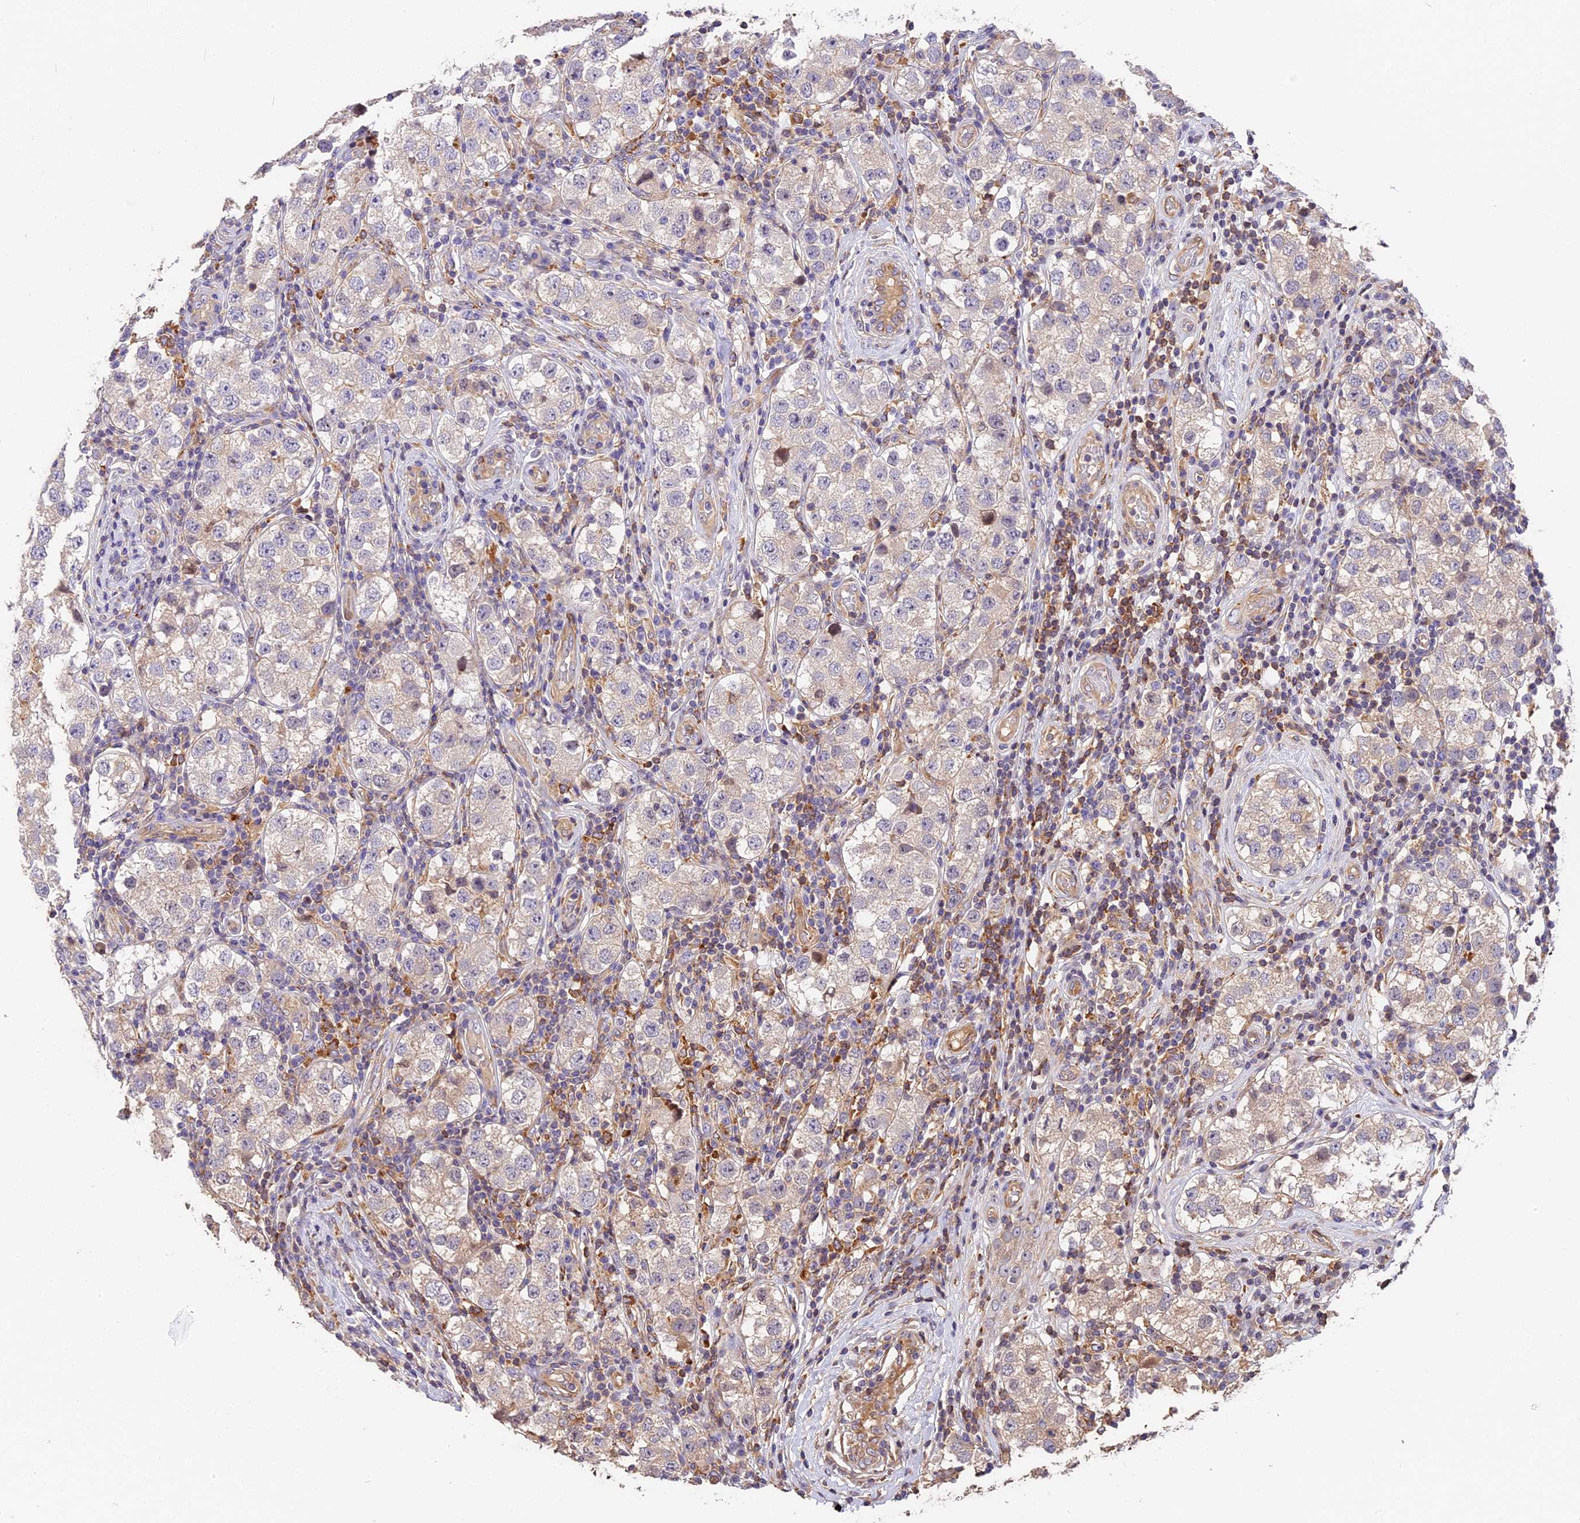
{"staining": {"intensity": "negative", "quantity": "none", "location": "none"}, "tissue": "testis cancer", "cell_type": "Tumor cells", "image_type": "cancer", "snomed": [{"axis": "morphology", "description": "Seminoma, NOS"}, {"axis": "topography", "description": "Testis"}], "caption": "The photomicrograph displays no significant staining in tumor cells of testis cancer (seminoma).", "gene": "ARHGAP17", "patient": {"sex": "male", "age": 34}}